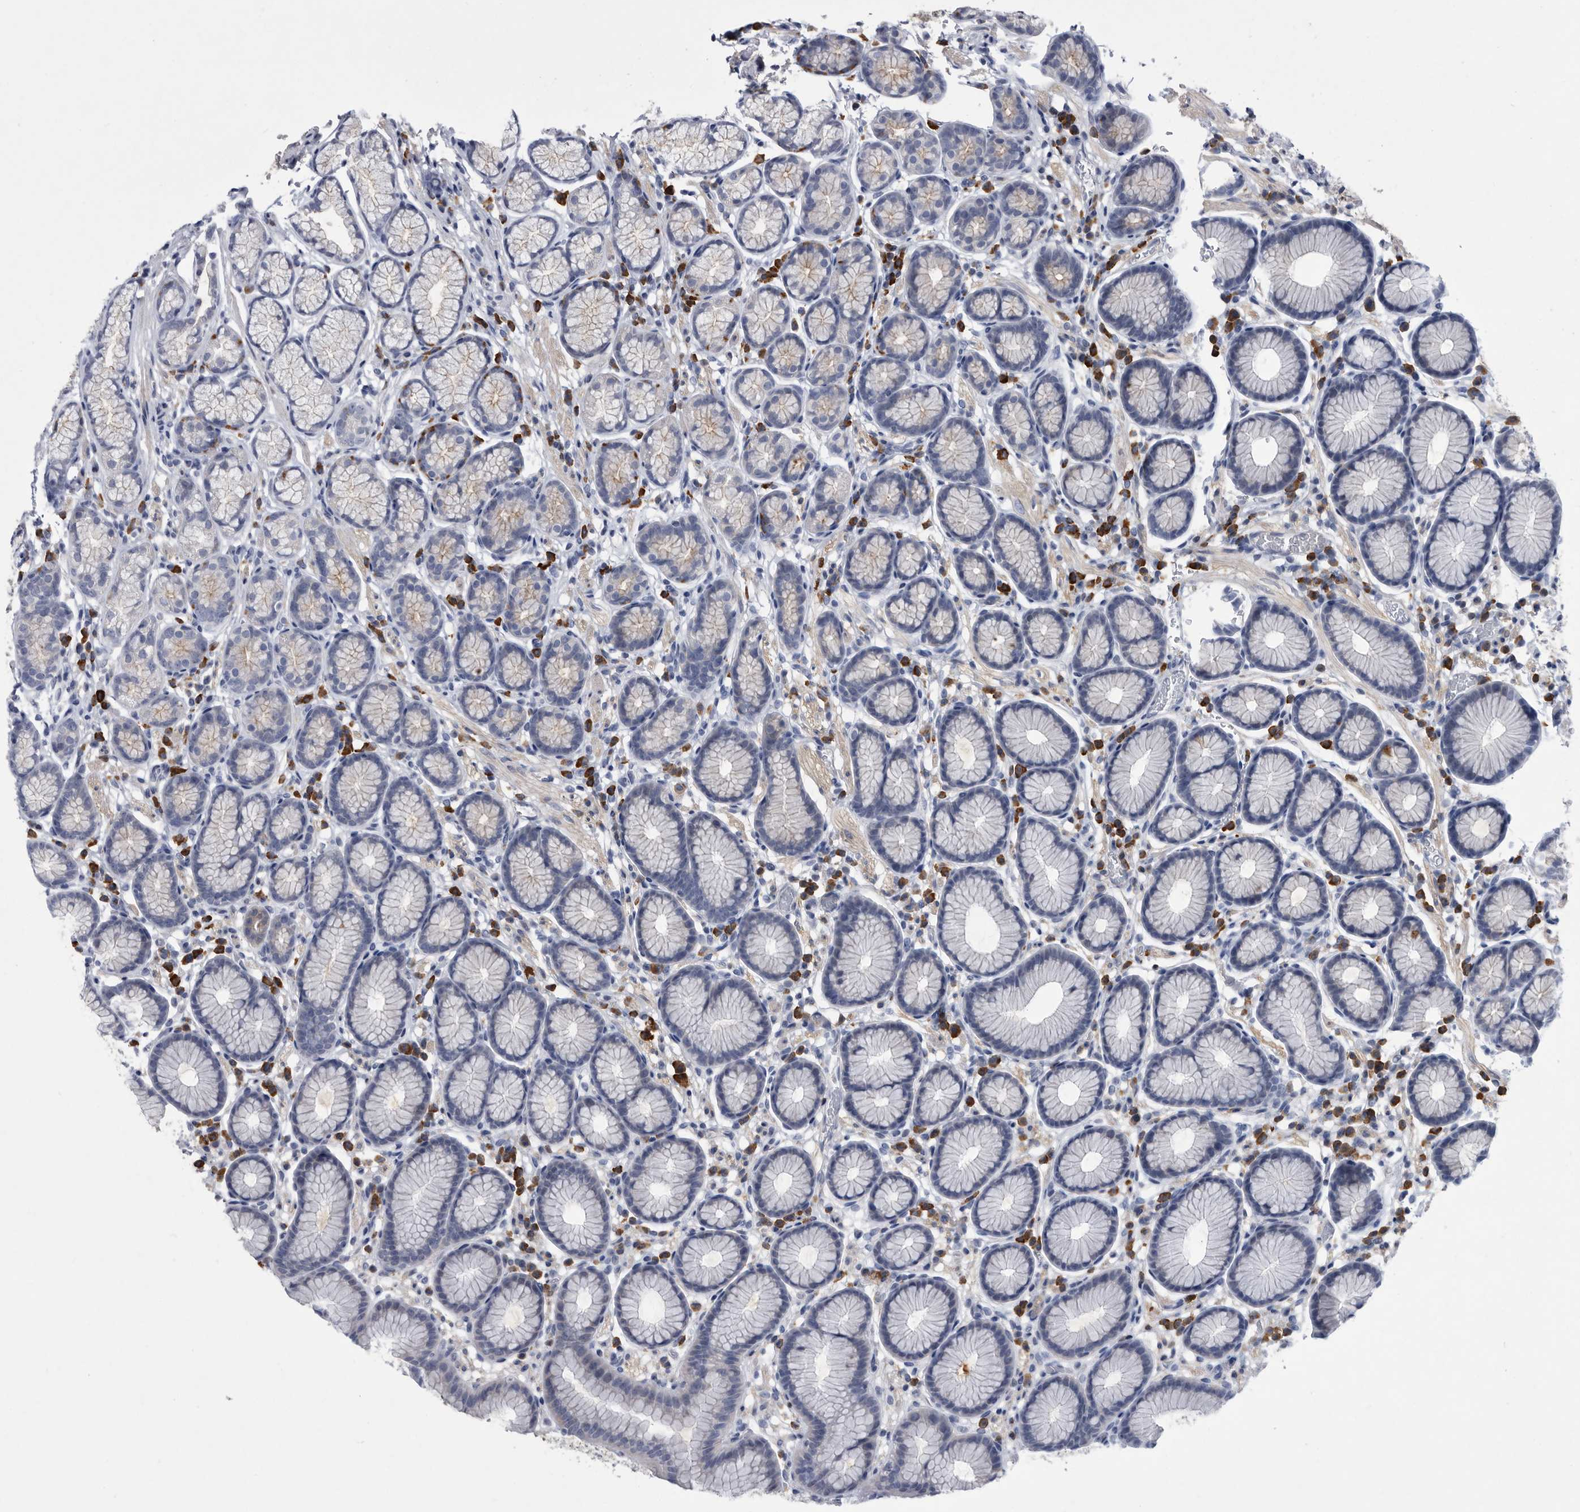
{"staining": {"intensity": "negative", "quantity": "none", "location": "none"}, "tissue": "stomach", "cell_type": "Glandular cells", "image_type": "normal", "snomed": [{"axis": "morphology", "description": "Normal tissue, NOS"}, {"axis": "topography", "description": "Stomach"}], "caption": "Protein analysis of unremarkable stomach shows no significant staining in glandular cells. (Brightfield microscopy of DAB (3,3'-diaminobenzidine) immunohistochemistry (IHC) at high magnification).", "gene": "BTBD6", "patient": {"sex": "male", "age": 42}}